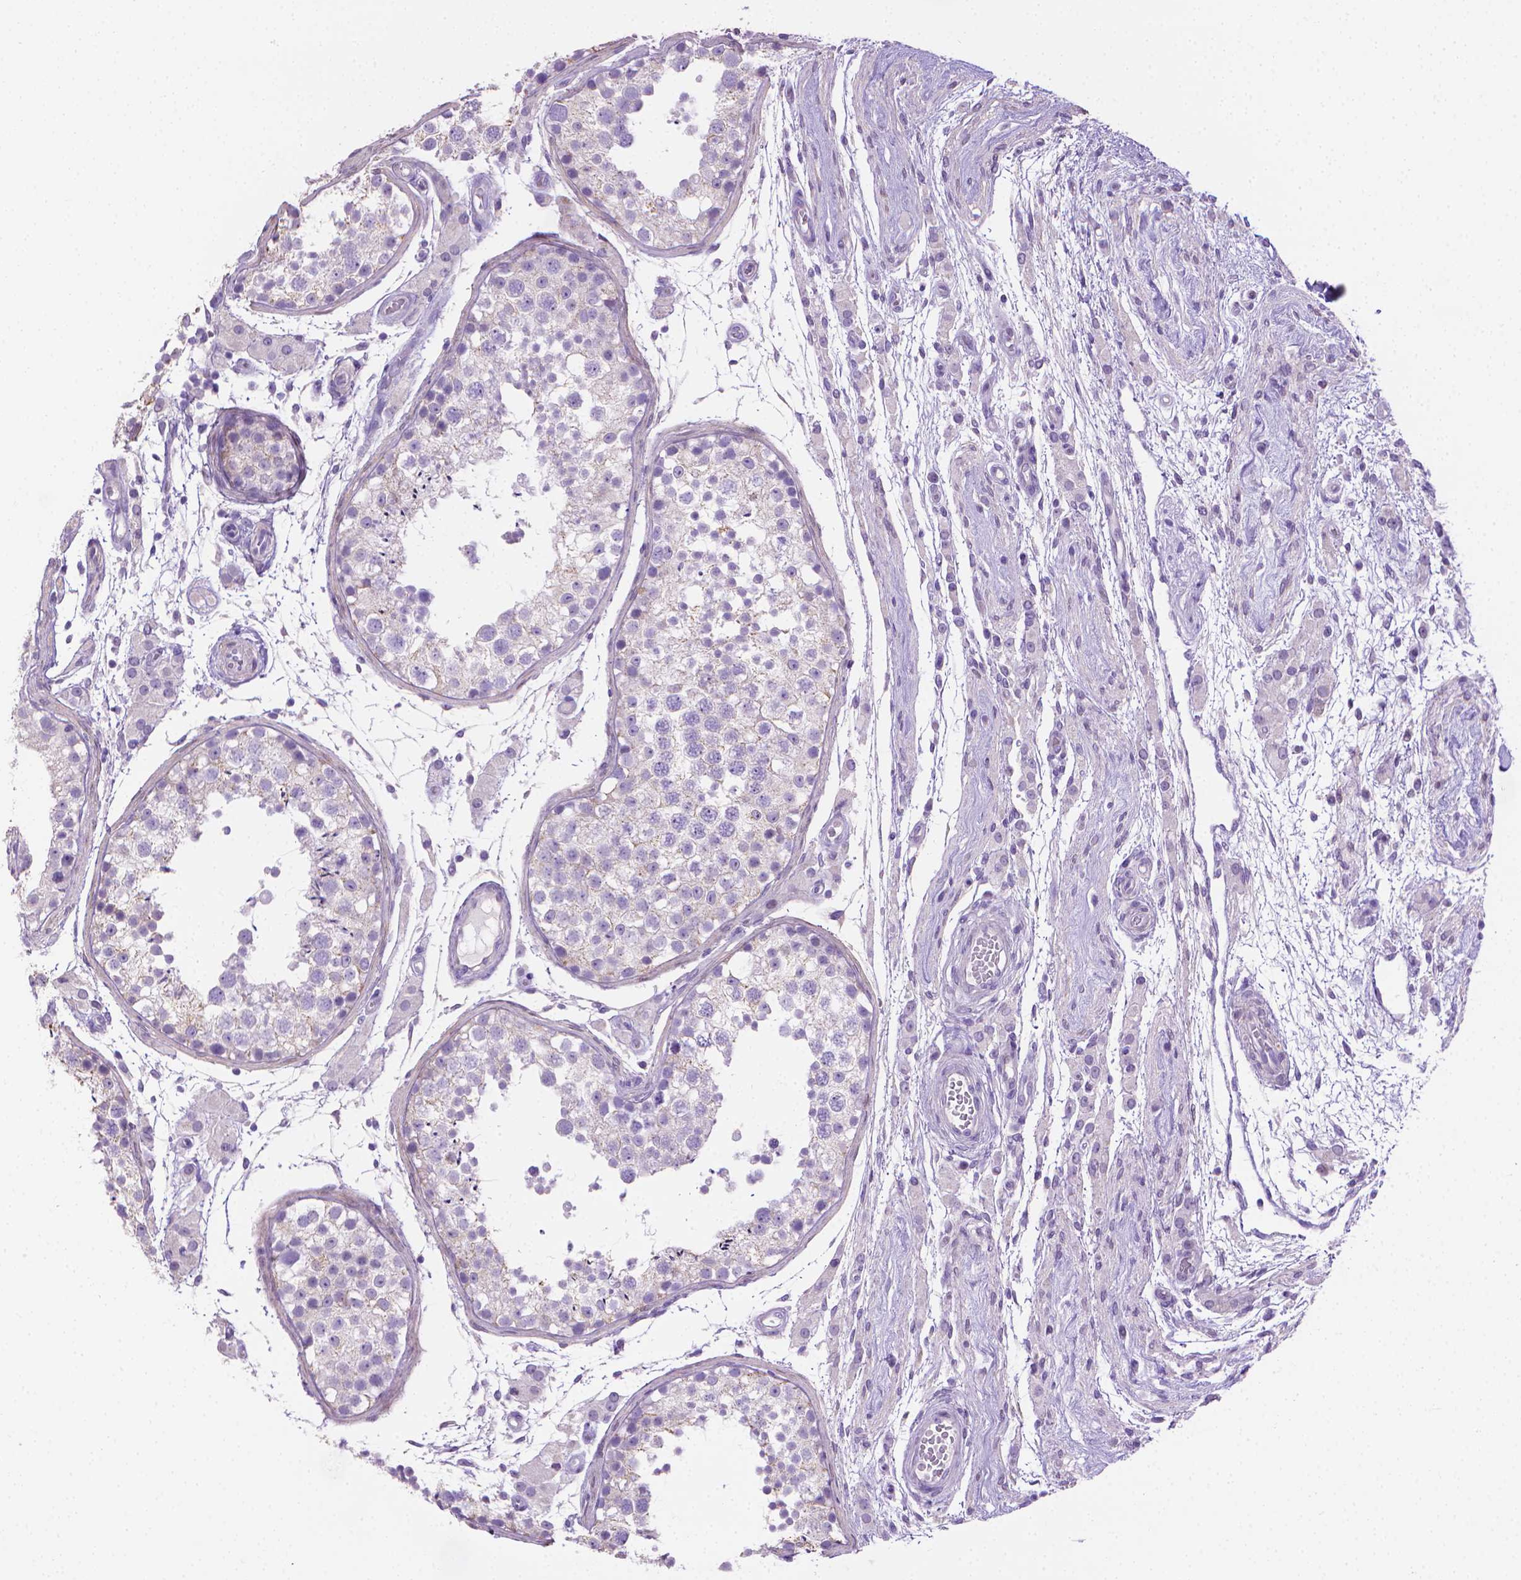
{"staining": {"intensity": "weak", "quantity": "<25%", "location": "cytoplasmic/membranous"}, "tissue": "testis", "cell_type": "Cells in seminiferous ducts", "image_type": "normal", "snomed": [{"axis": "morphology", "description": "Normal tissue, NOS"}, {"axis": "morphology", "description": "Seminoma, NOS"}, {"axis": "topography", "description": "Testis"}], "caption": "An IHC micrograph of normal testis is shown. There is no staining in cells in seminiferous ducts of testis.", "gene": "PNMA2", "patient": {"sex": "male", "age": 29}}